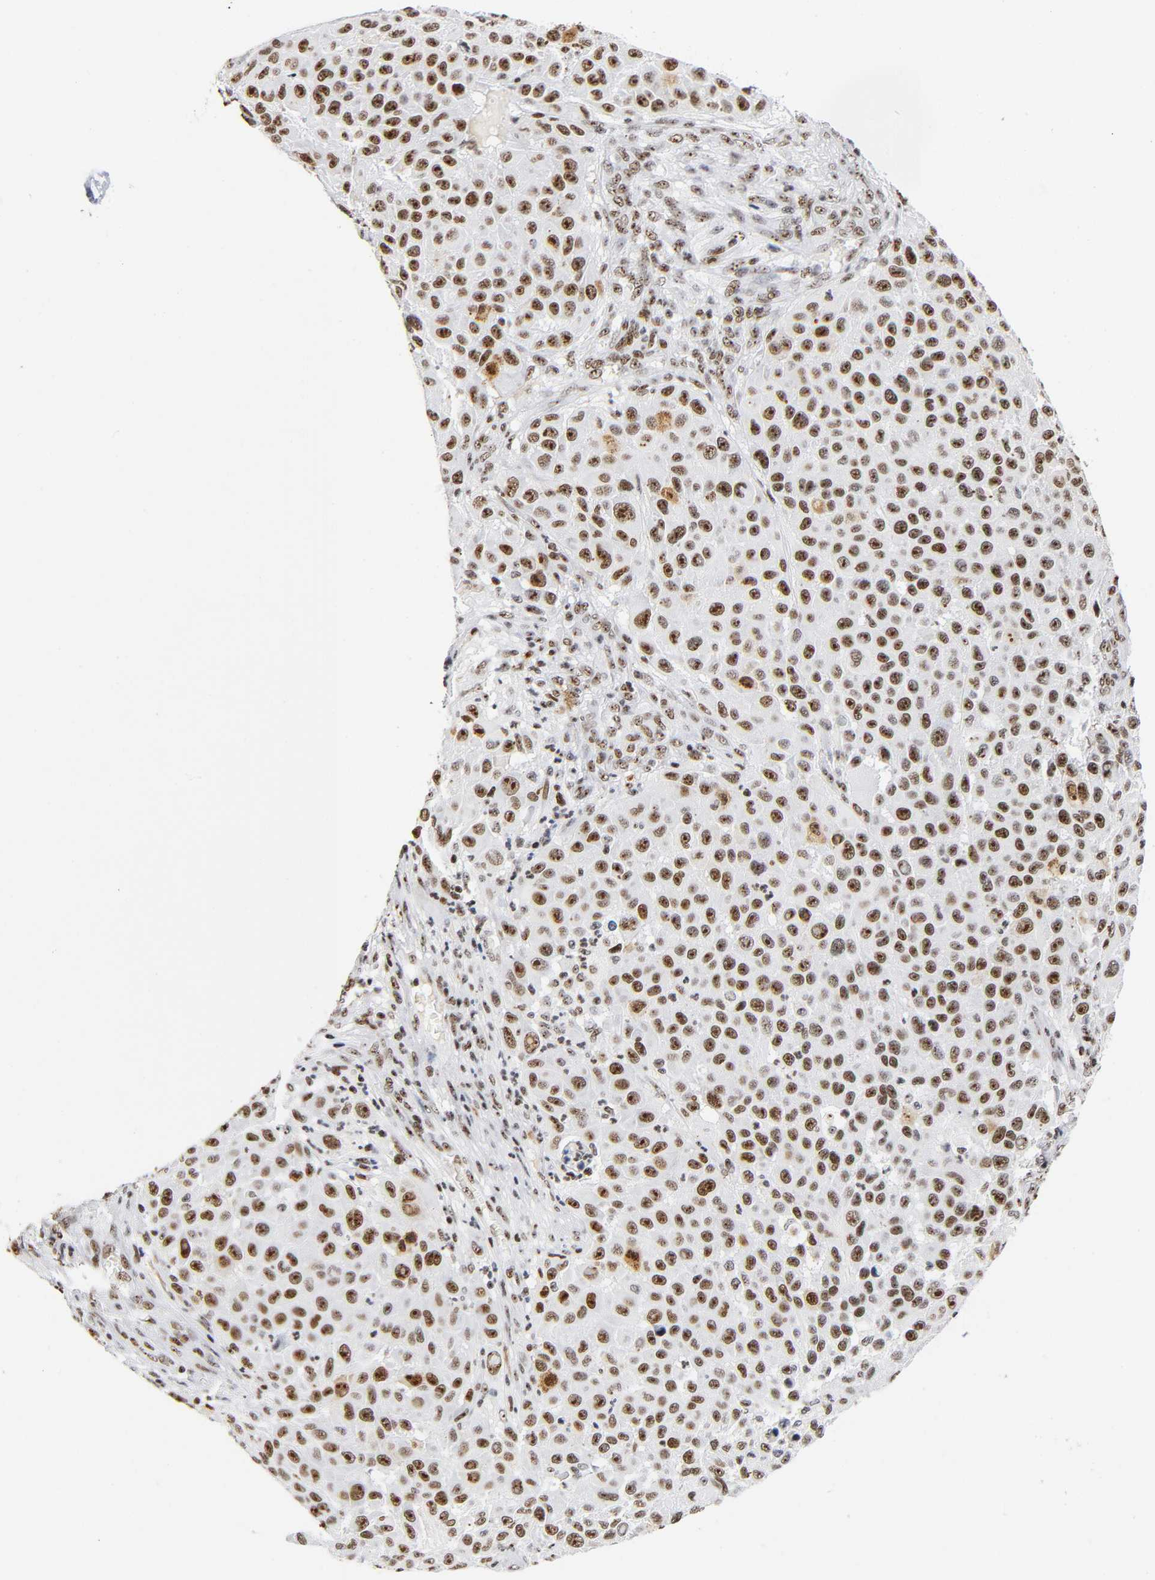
{"staining": {"intensity": "strong", "quantity": ">75%", "location": "nuclear"}, "tissue": "melanoma", "cell_type": "Tumor cells", "image_type": "cancer", "snomed": [{"axis": "morphology", "description": "Malignant melanoma, Metastatic site"}, {"axis": "topography", "description": "Lymph node"}], "caption": "Protein staining of melanoma tissue shows strong nuclear positivity in approximately >75% of tumor cells.", "gene": "UBTF", "patient": {"sex": "male", "age": 61}}